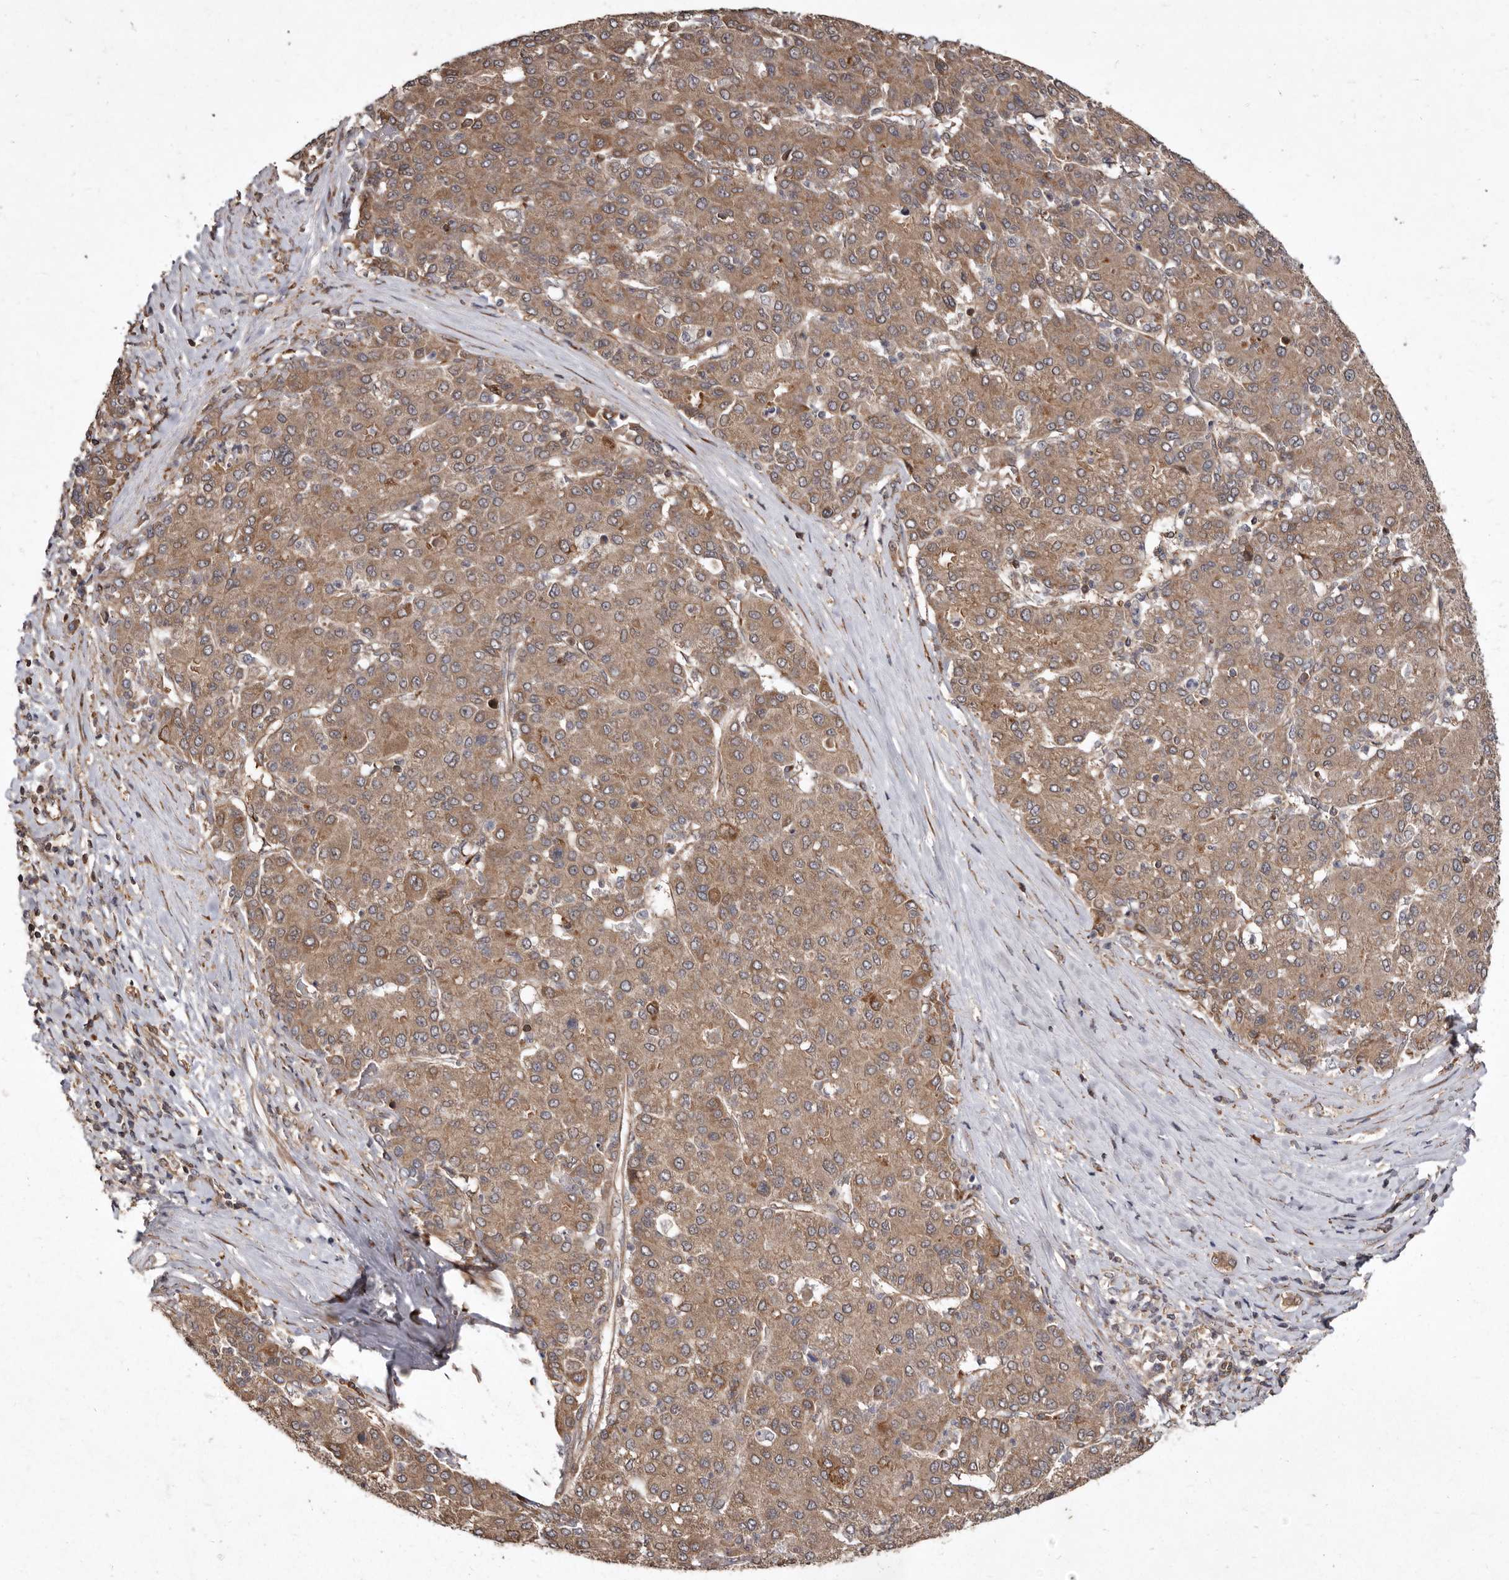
{"staining": {"intensity": "moderate", "quantity": ">75%", "location": "cytoplasmic/membranous"}, "tissue": "liver cancer", "cell_type": "Tumor cells", "image_type": "cancer", "snomed": [{"axis": "morphology", "description": "Carcinoma, Hepatocellular, NOS"}, {"axis": "topography", "description": "Liver"}], "caption": "Immunohistochemistry (IHC) histopathology image of neoplastic tissue: liver hepatocellular carcinoma stained using IHC reveals medium levels of moderate protein expression localized specifically in the cytoplasmic/membranous of tumor cells, appearing as a cytoplasmic/membranous brown color.", "gene": "FLAD1", "patient": {"sex": "male", "age": 65}}